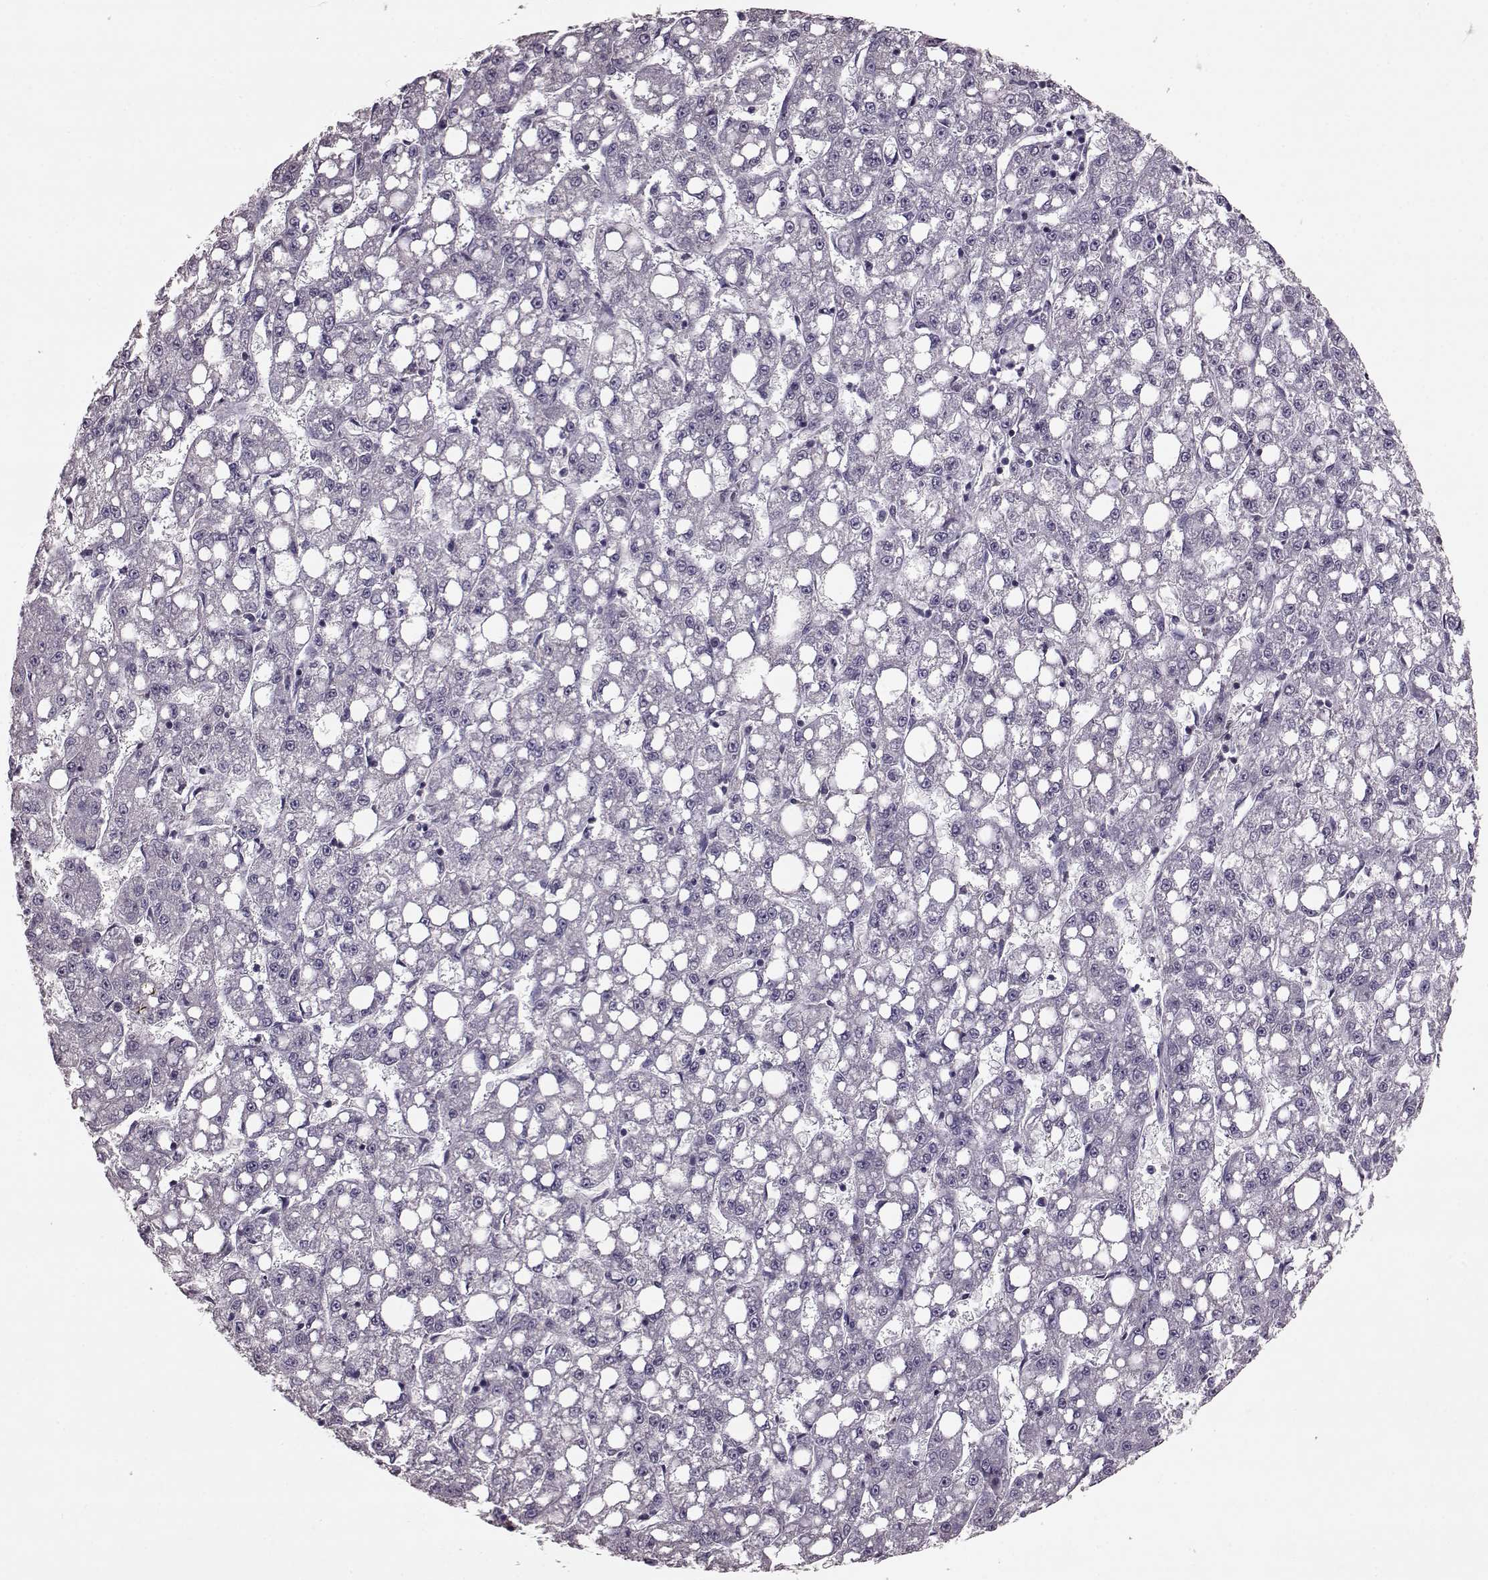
{"staining": {"intensity": "negative", "quantity": "none", "location": "none"}, "tissue": "liver cancer", "cell_type": "Tumor cells", "image_type": "cancer", "snomed": [{"axis": "morphology", "description": "Carcinoma, Hepatocellular, NOS"}, {"axis": "topography", "description": "Liver"}], "caption": "Immunohistochemical staining of human liver cancer demonstrates no significant staining in tumor cells. (DAB IHC visualized using brightfield microscopy, high magnification).", "gene": "SLC52A3", "patient": {"sex": "female", "age": 65}}